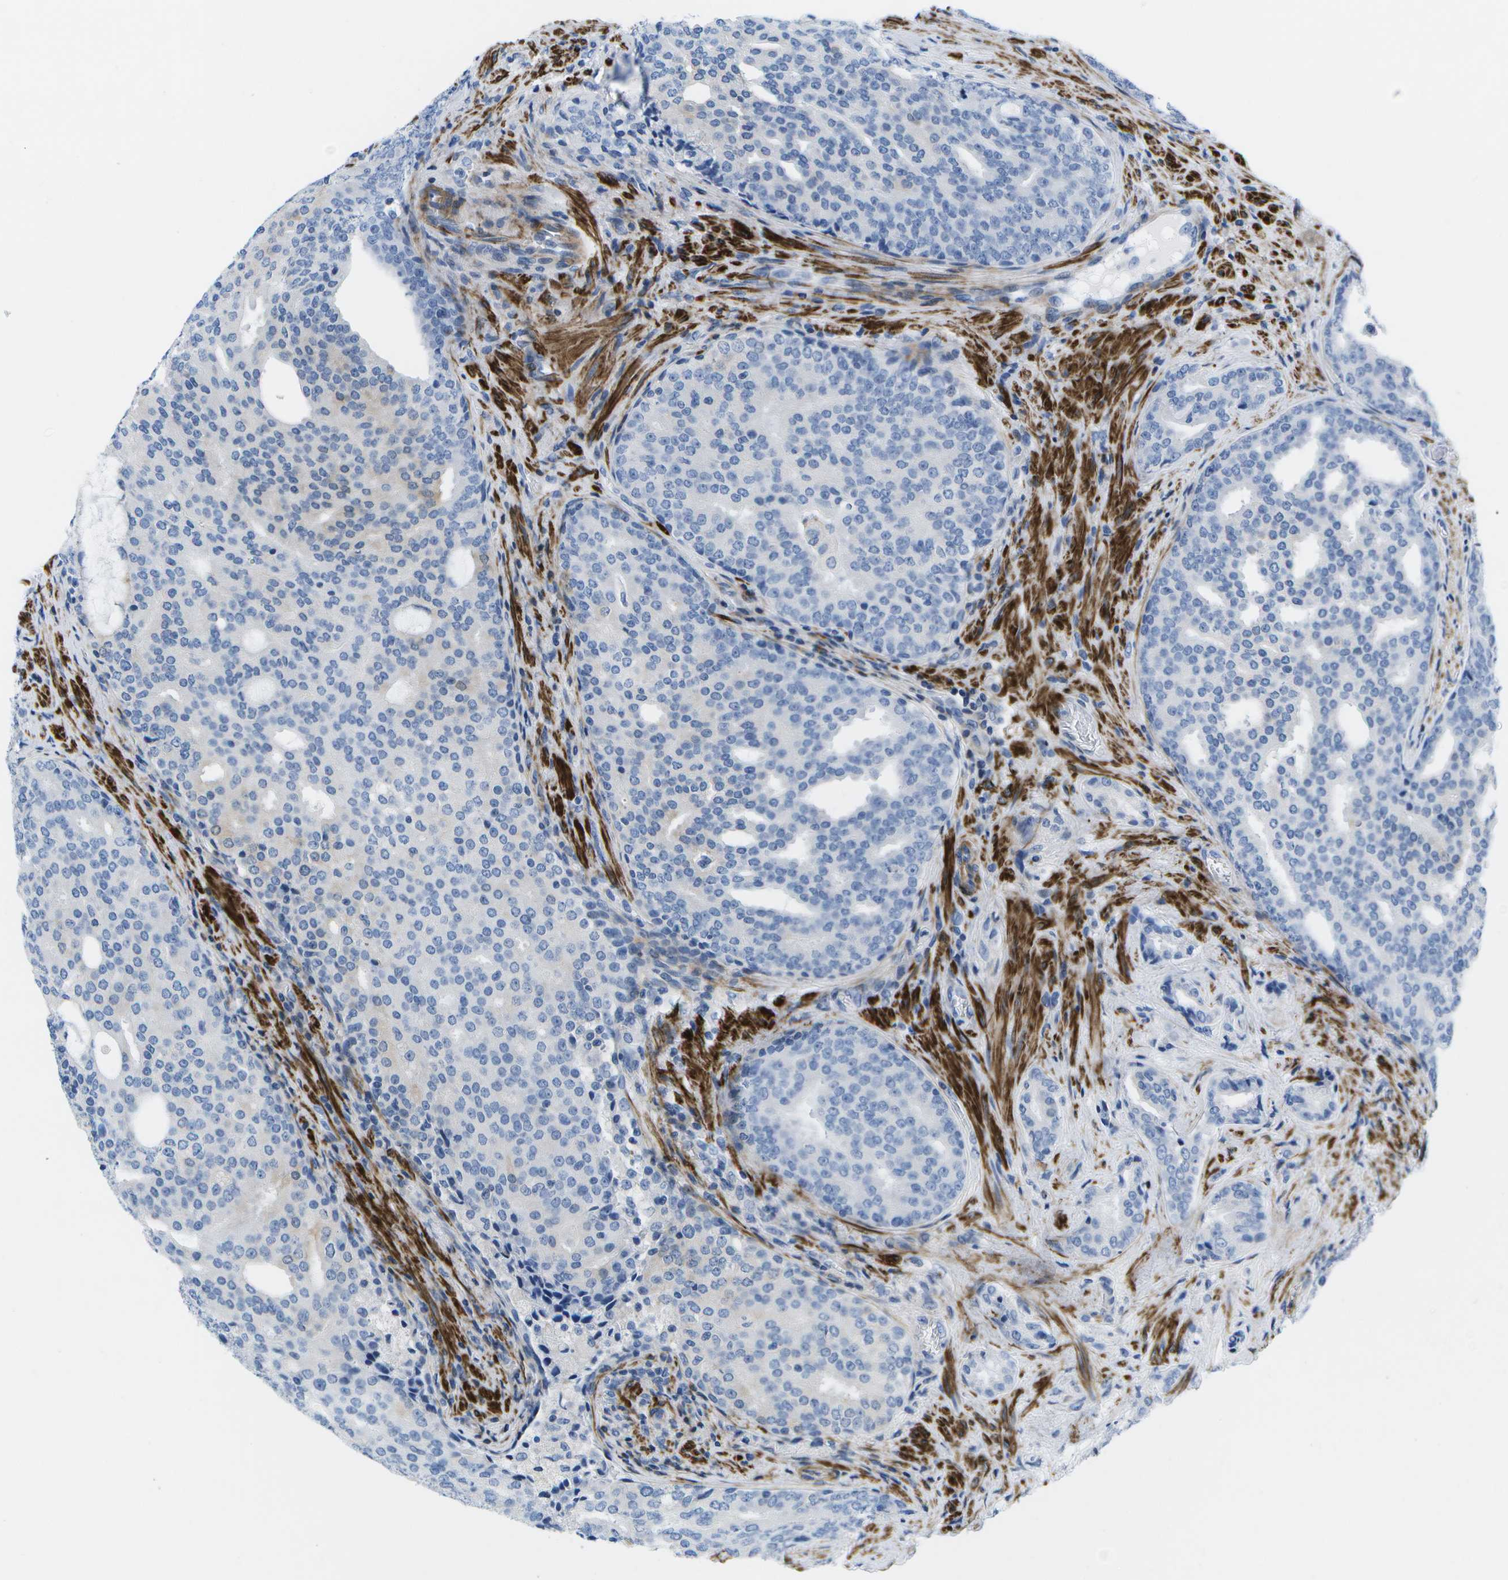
{"staining": {"intensity": "negative", "quantity": "none", "location": "none"}, "tissue": "prostate cancer", "cell_type": "Tumor cells", "image_type": "cancer", "snomed": [{"axis": "morphology", "description": "Adenocarcinoma, High grade"}, {"axis": "topography", "description": "Prostate"}], "caption": "Immunohistochemical staining of human prostate cancer demonstrates no significant expression in tumor cells. (DAB (3,3'-diaminobenzidine) immunohistochemistry (IHC), high magnification).", "gene": "ADGRG6", "patient": {"sex": "male", "age": 71}}